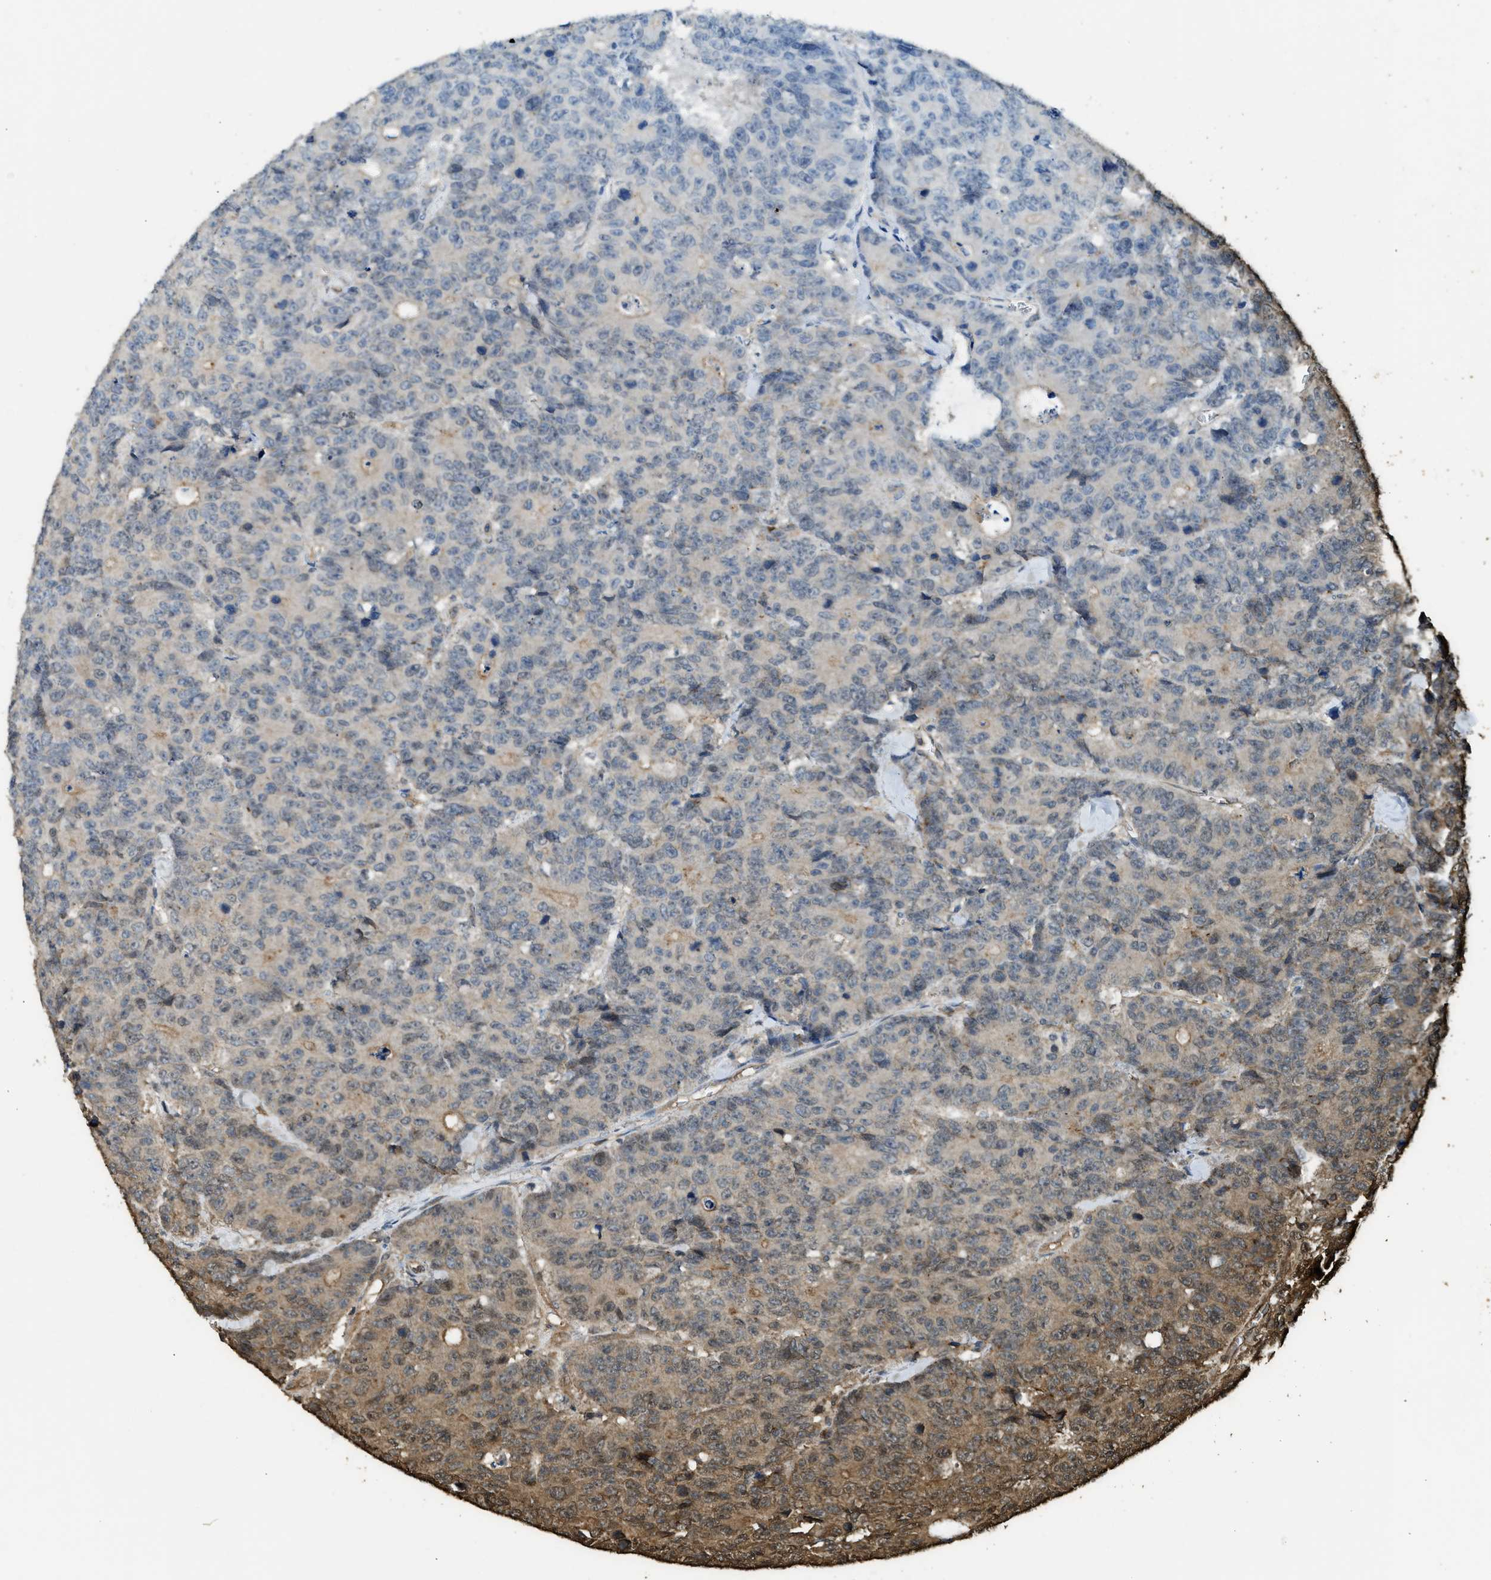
{"staining": {"intensity": "moderate", "quantity": "<25%", "location": "cytoplasmic/membranous"}, "tissue": "colorectal cancer", "cell_type": "Tumor cells", "image_type": "cancer", "snomed": [{"axis": "morphology", "description": "Adenocarcinoma, NOS"}, {"axis": "topography", "description": "Colon"}], "caption": "Moderate cytoplasmic/membranous protein positivity is present in about <25% of tumor cells in colorectal adenocarcinoma.", "gene": "MYBL2", "patient": {"sex": "female", "age": 86}}